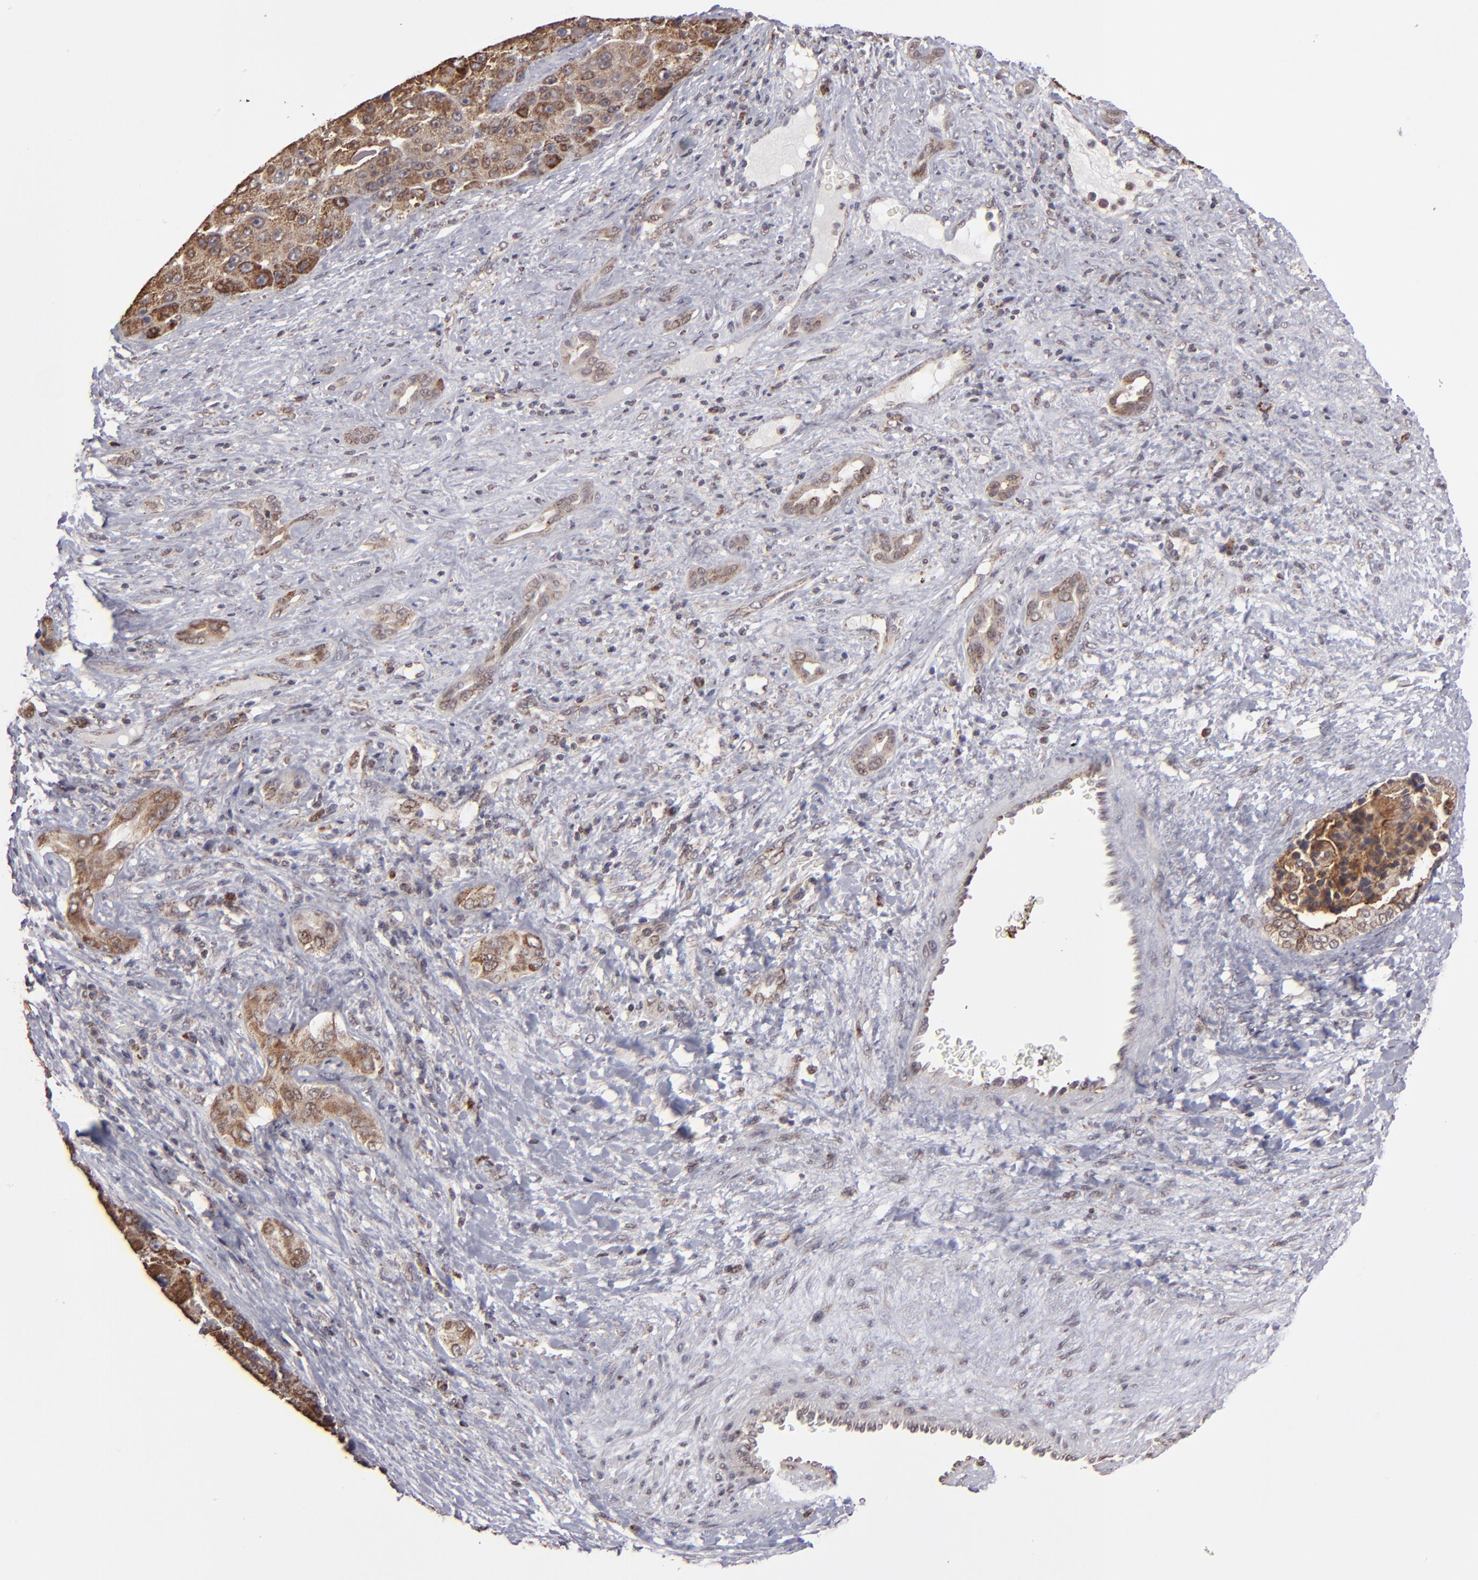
{"staining": {"intensity": "strong", "quantity": "25%-75%", "location": "cytoplasmic/membranous"}, "tissue": "liver cancer", "cell_type": "Tumor cells", "image_type": "cancer", "snomed": [{"axis": "morphology", "description": "Carcinoma, Hepatocellular, NOS"}, {"axis": "topography", "description": "Liver"}], "caption": "Immunohistochemistry (IHC) histopathology image of neoplastic tissue: human hepatocellular carcinoma (liver) stained using immunohistochemistry demonstrates high levels of strong protein expression localized specifically in the cytoplasmic/membranous of tumor cells, appearing as a cytoplasmic/membranous brown color.", "gene": "SLC15A1", "patient": {"sex": "male", "age": 76}}